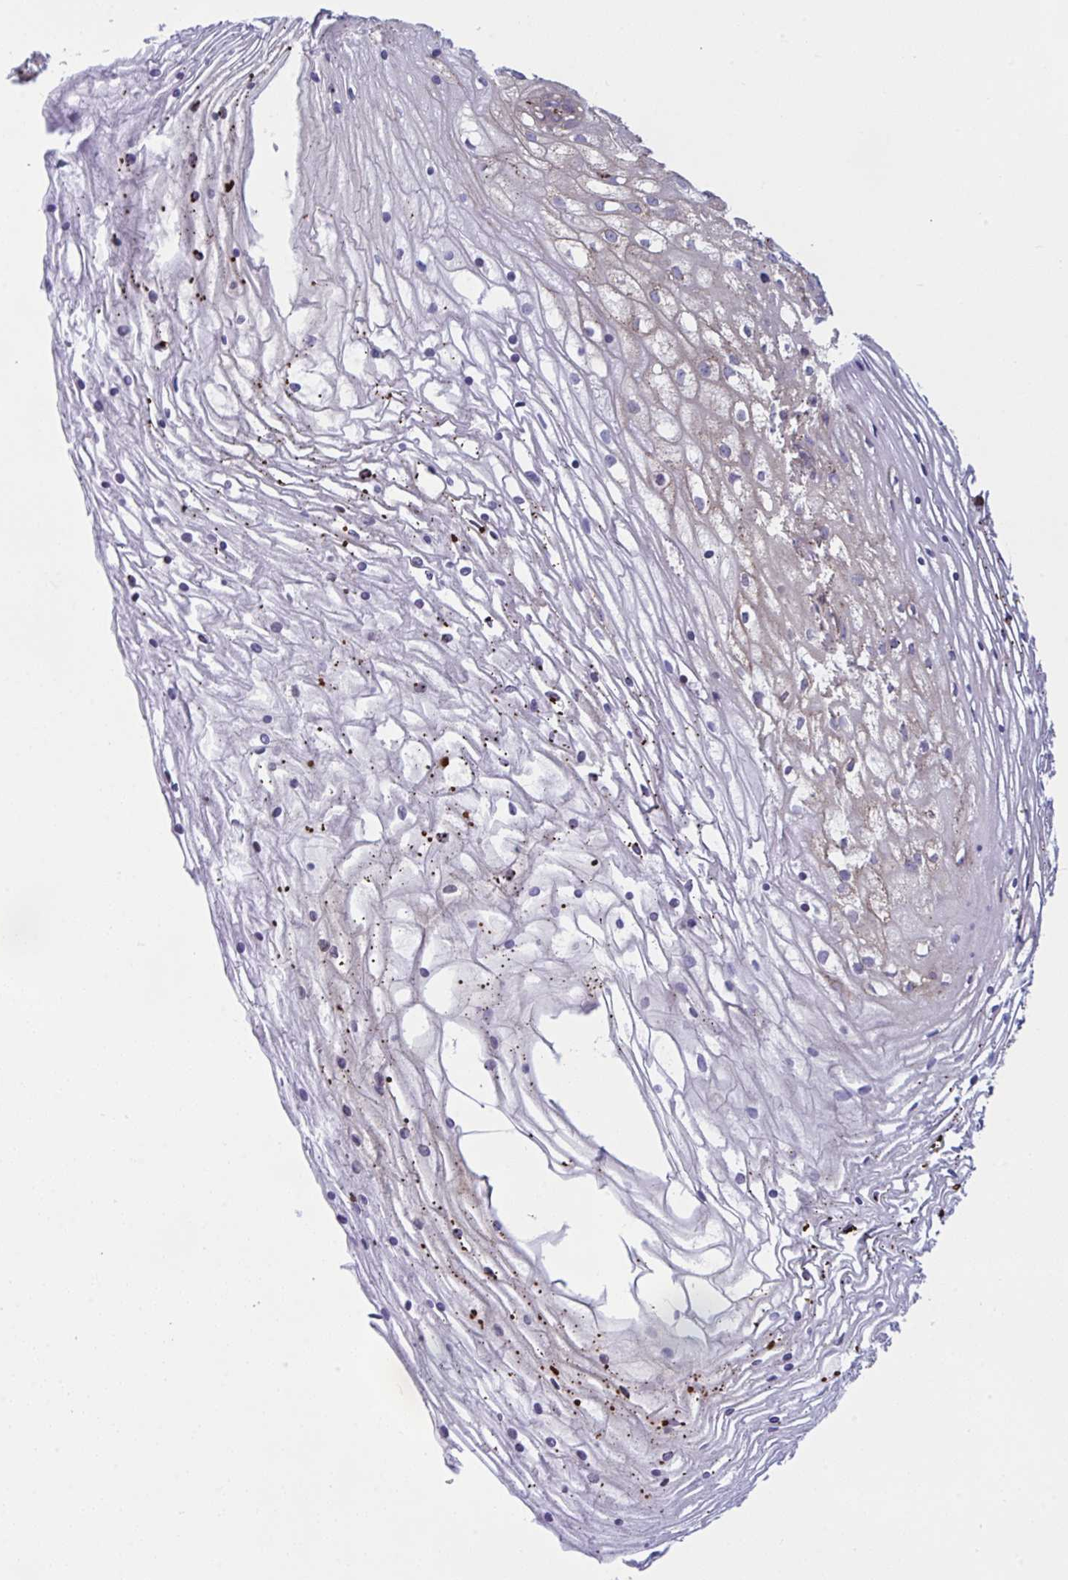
{"staining": {"intensity": "weak", "quantity": ">75%", "location": "cytoplasmic/membranous"}, "tissue": "cervix", "cell_type": "Glandular cells", "image_type": "normal", "snomed": [{"axis": "morphology", "description": "Normal tissue, NOS"}, {"axis": "topography", "description": "Cervix"}], "caption": "A brown stain labels weak cytoplasmic/membranous staining of a protein in glandular cells of normal human cervix.", "gene": "MYMK", "patient": {"sex": "female", "age": 36}}